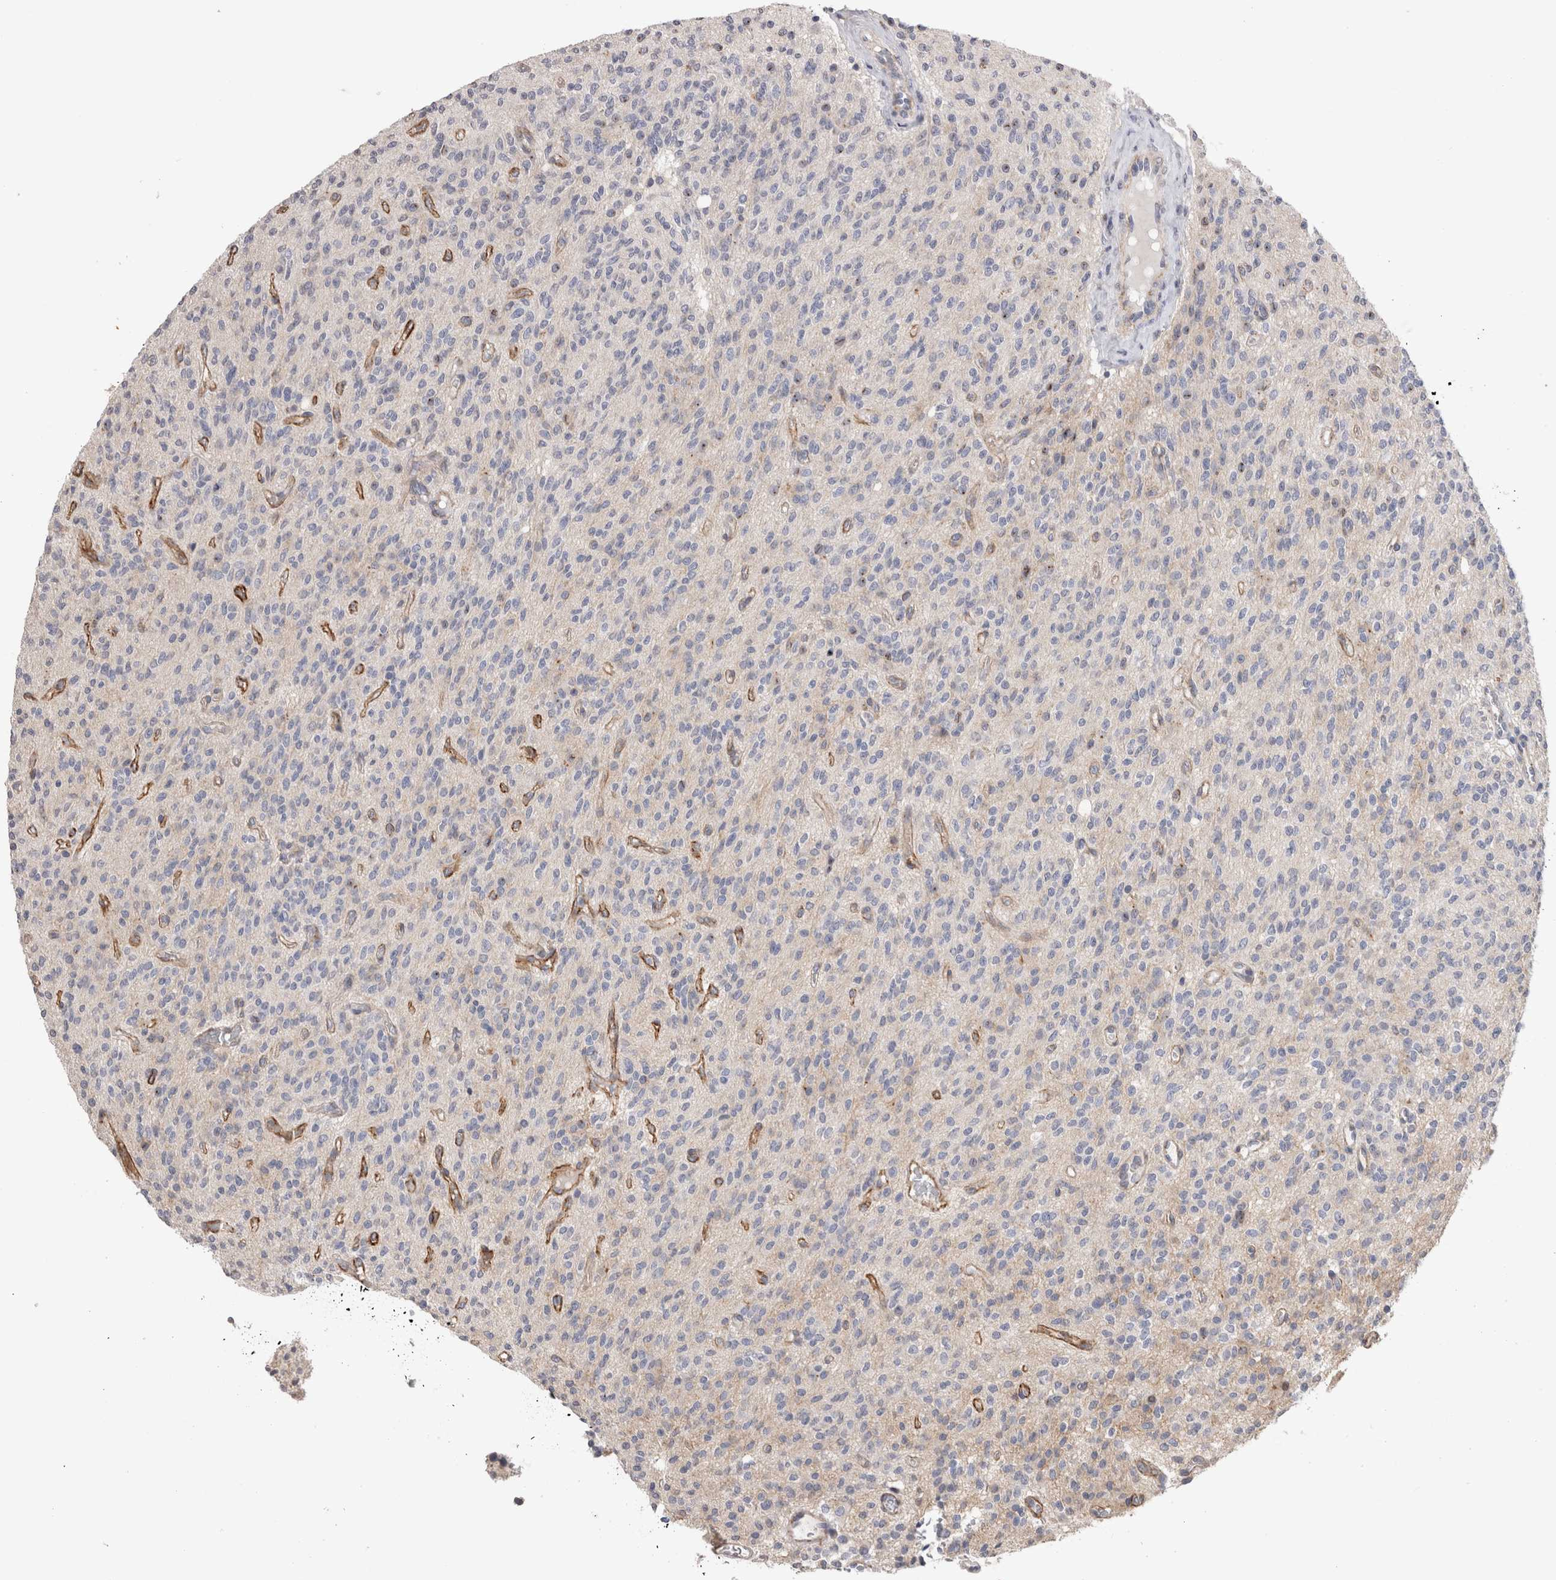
{"staining": {"intensity": "negative", "quantity": "none", "location": "none"}, "tissue": "glioma", "cell_type": "Tumor cells", "image_type": "cancer", "snomed": [{"axis": "morphology", "description": "Glioma, malignant, High grade"}, {"axis": "topography", "description": "Brain"}], "caption": "This is an immunohistochemistry histopathology image of human glioma. There is no staining in tumor cells.", "gene": "CDH6", "patient": {"sex": "male", "age": 34}}